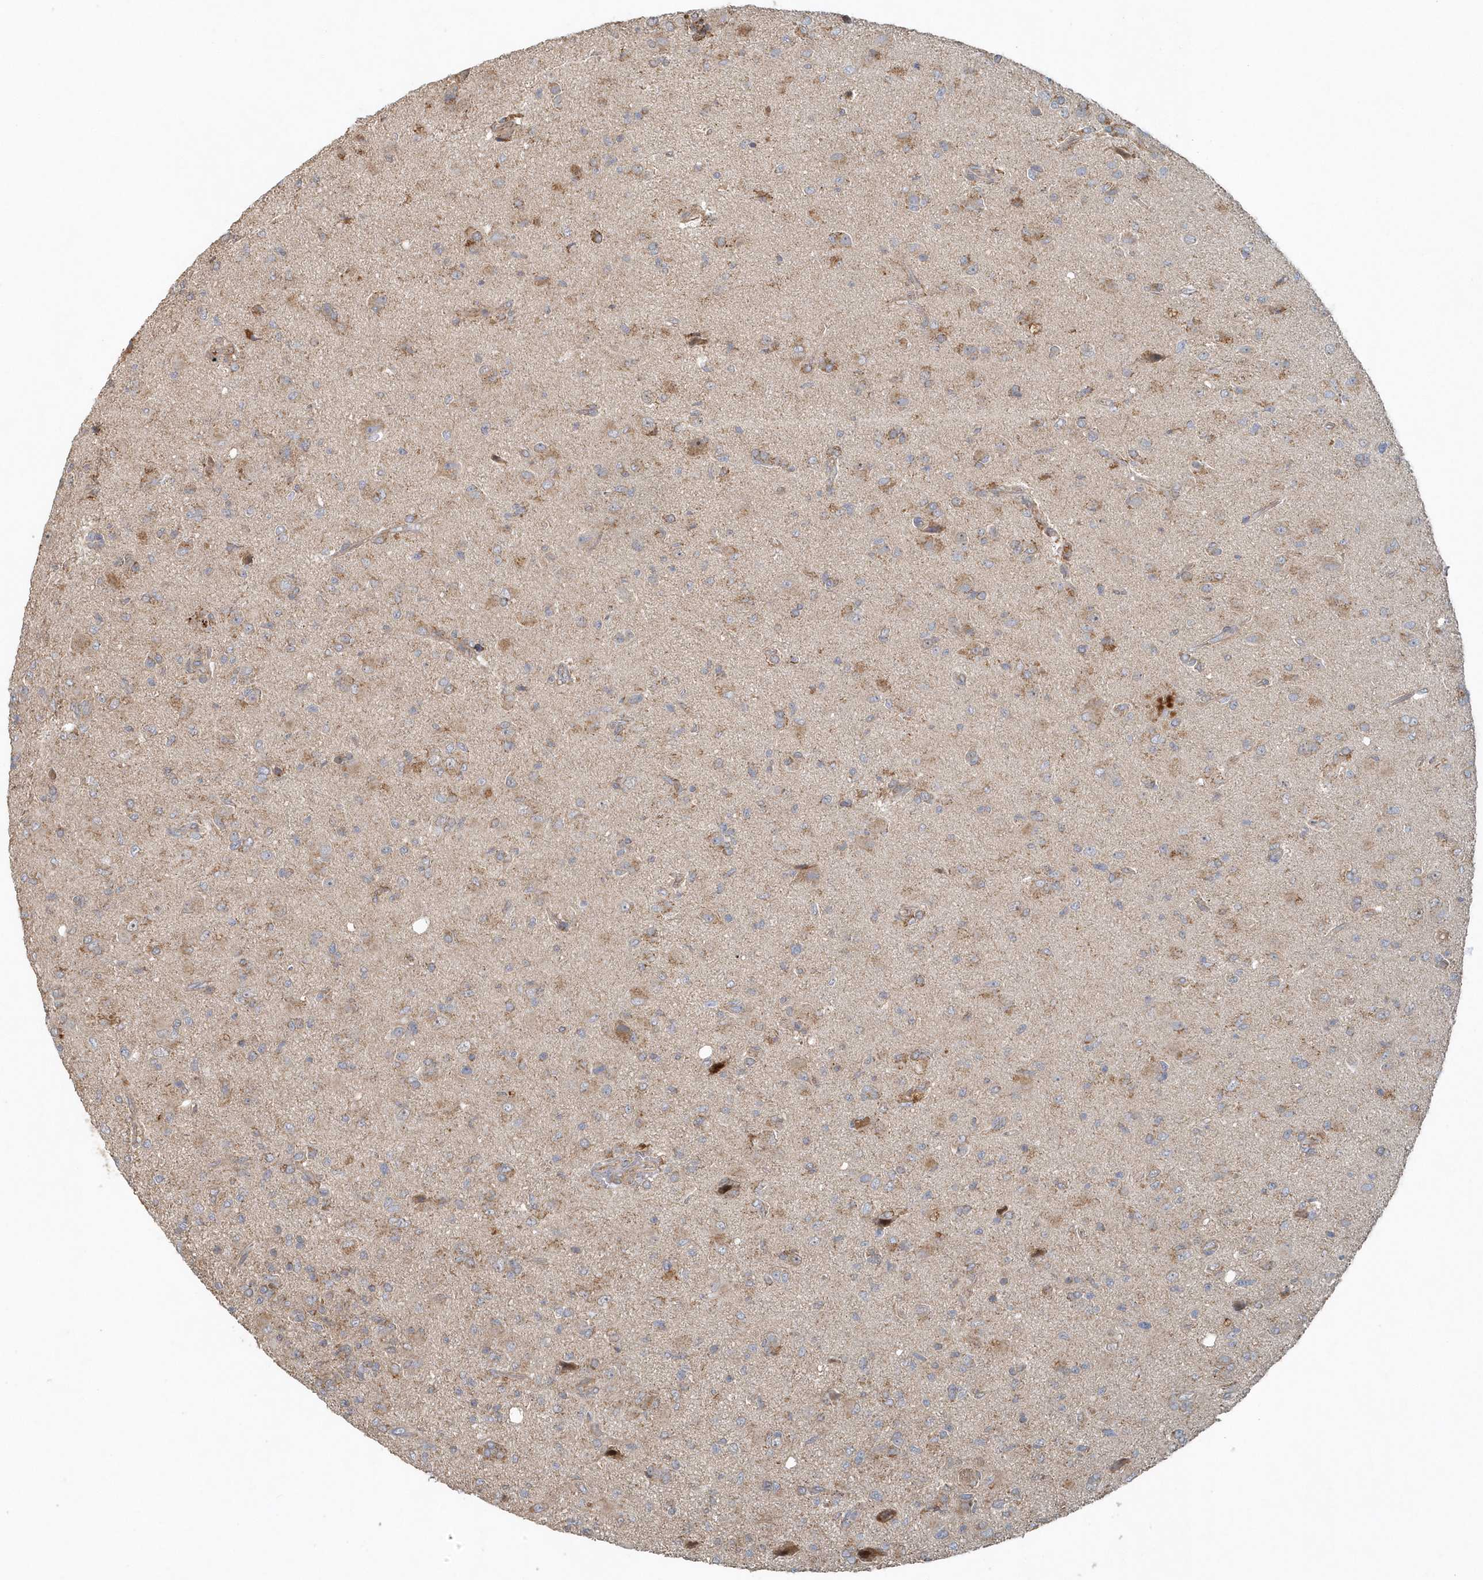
{"staining": {"intensity": "weak", "quantity": "<25%", "location": "cytoplasmic/membranous"}, "tissue": "glioma", "cell_type": "Tumor cells", "image_type": "cancer", "snomed": [{"axis": "morphology", "description": "Glioma, malignant, High grade"}, {"axis": "topography", "description": "Brain"}], "caption": "Tumor cells are negative for brown protein staining in glioma.", "gene": "MMUT", "patient": {"sex": "female", "age": 57}}